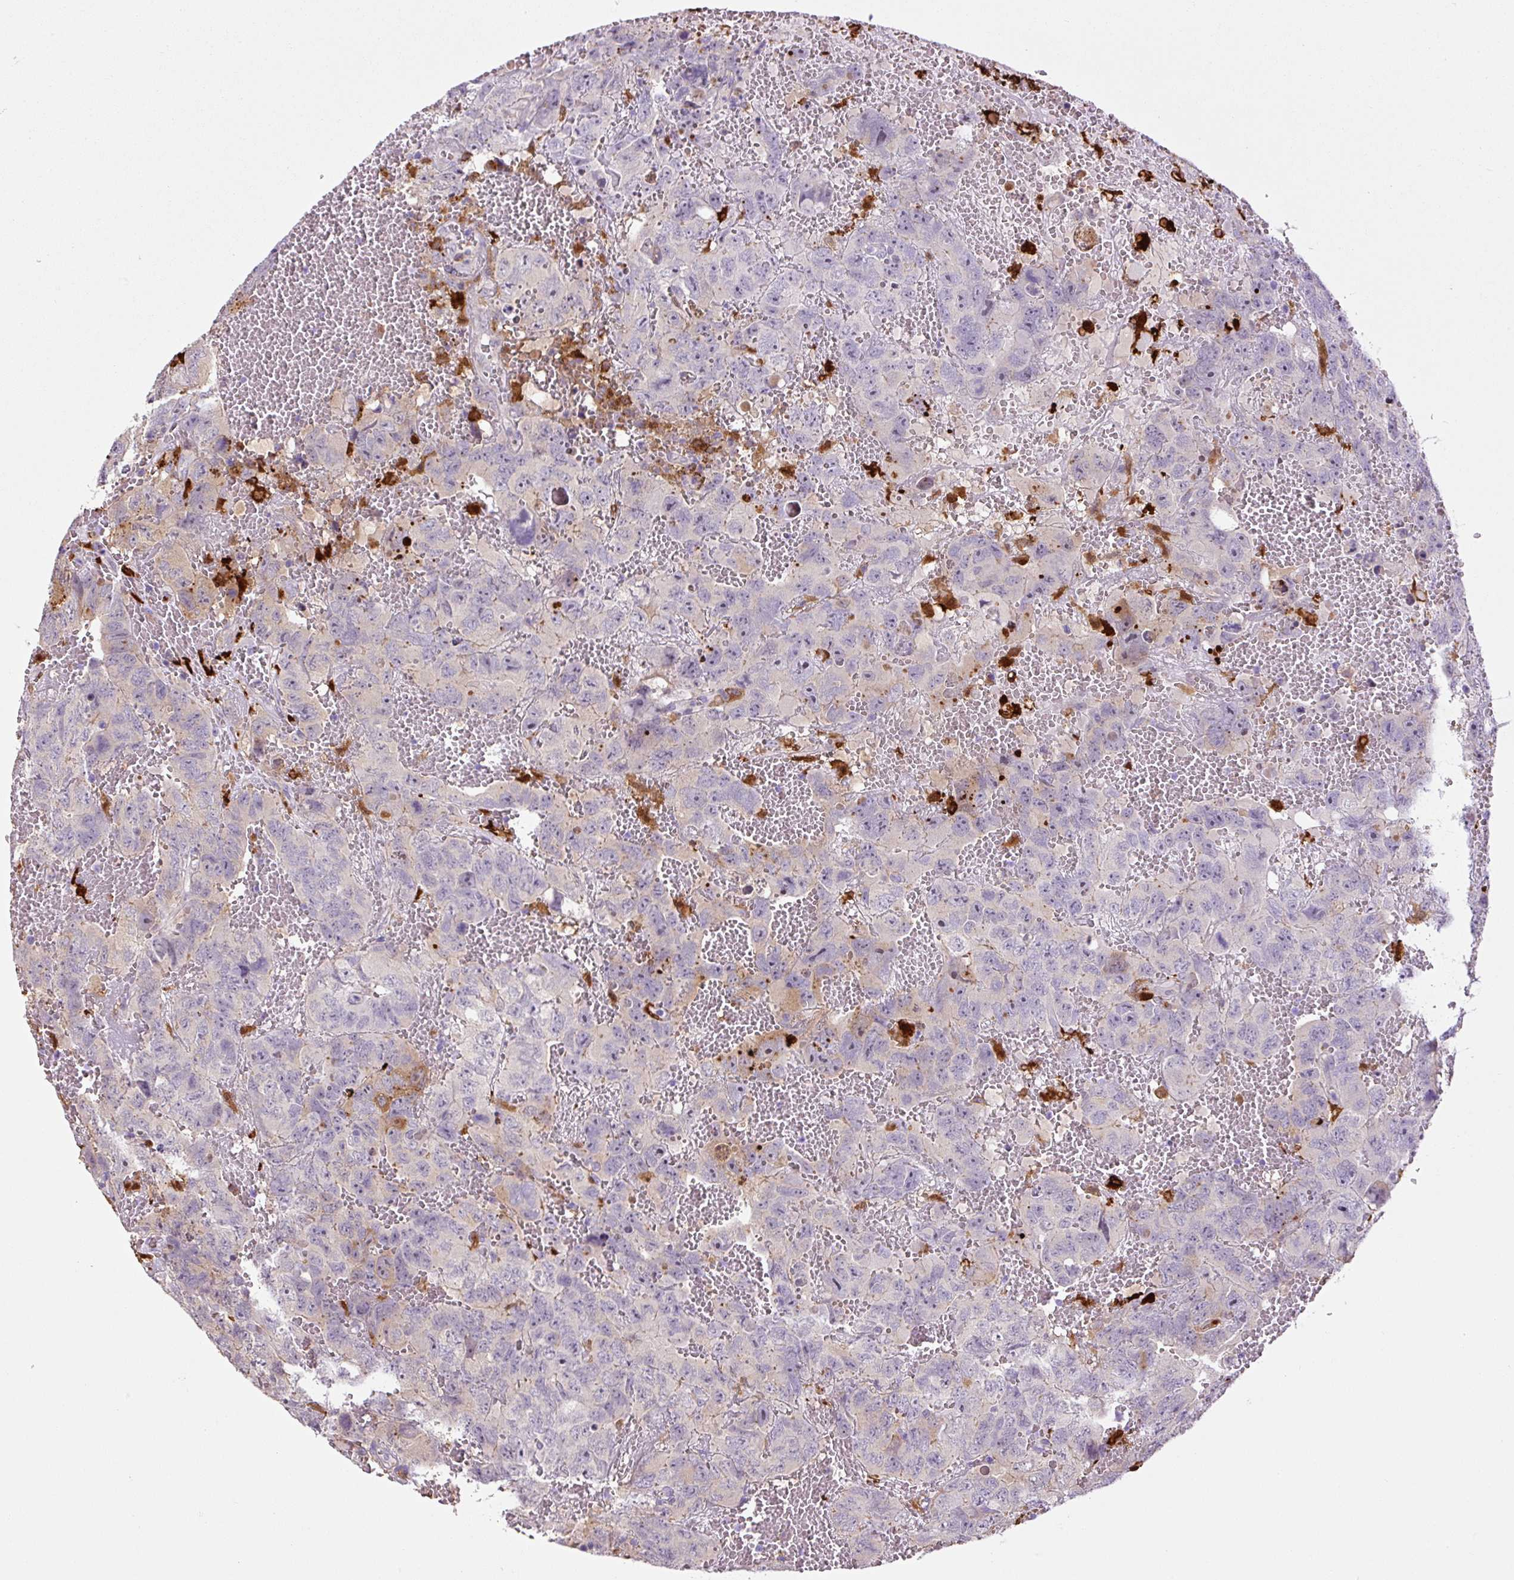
{"staining": {"intensity": "weak", "quantity": "<25%", "location": "cytoplasmic/membranous"}, "tissue": "testis cancer", "cell_type": "Tumor cells", "image_type": "cancer", "snomed": [{"axis": "morphology", "description": "Carcinoma, Embryonal, NOS"}, {"axis": "topography", "description": "Testis"}], "caption": "IHC micrograph of human testis cancer stained for a protein (brown), which demonstrates no expression in tumor cells. Brightfield microscopy of immunohistochemistry stained with DAB (brown) and hematoxylin (blue), captured at high magnification.", "gene": "FUT10", "patient": {"sex": "male", "age": 45}}